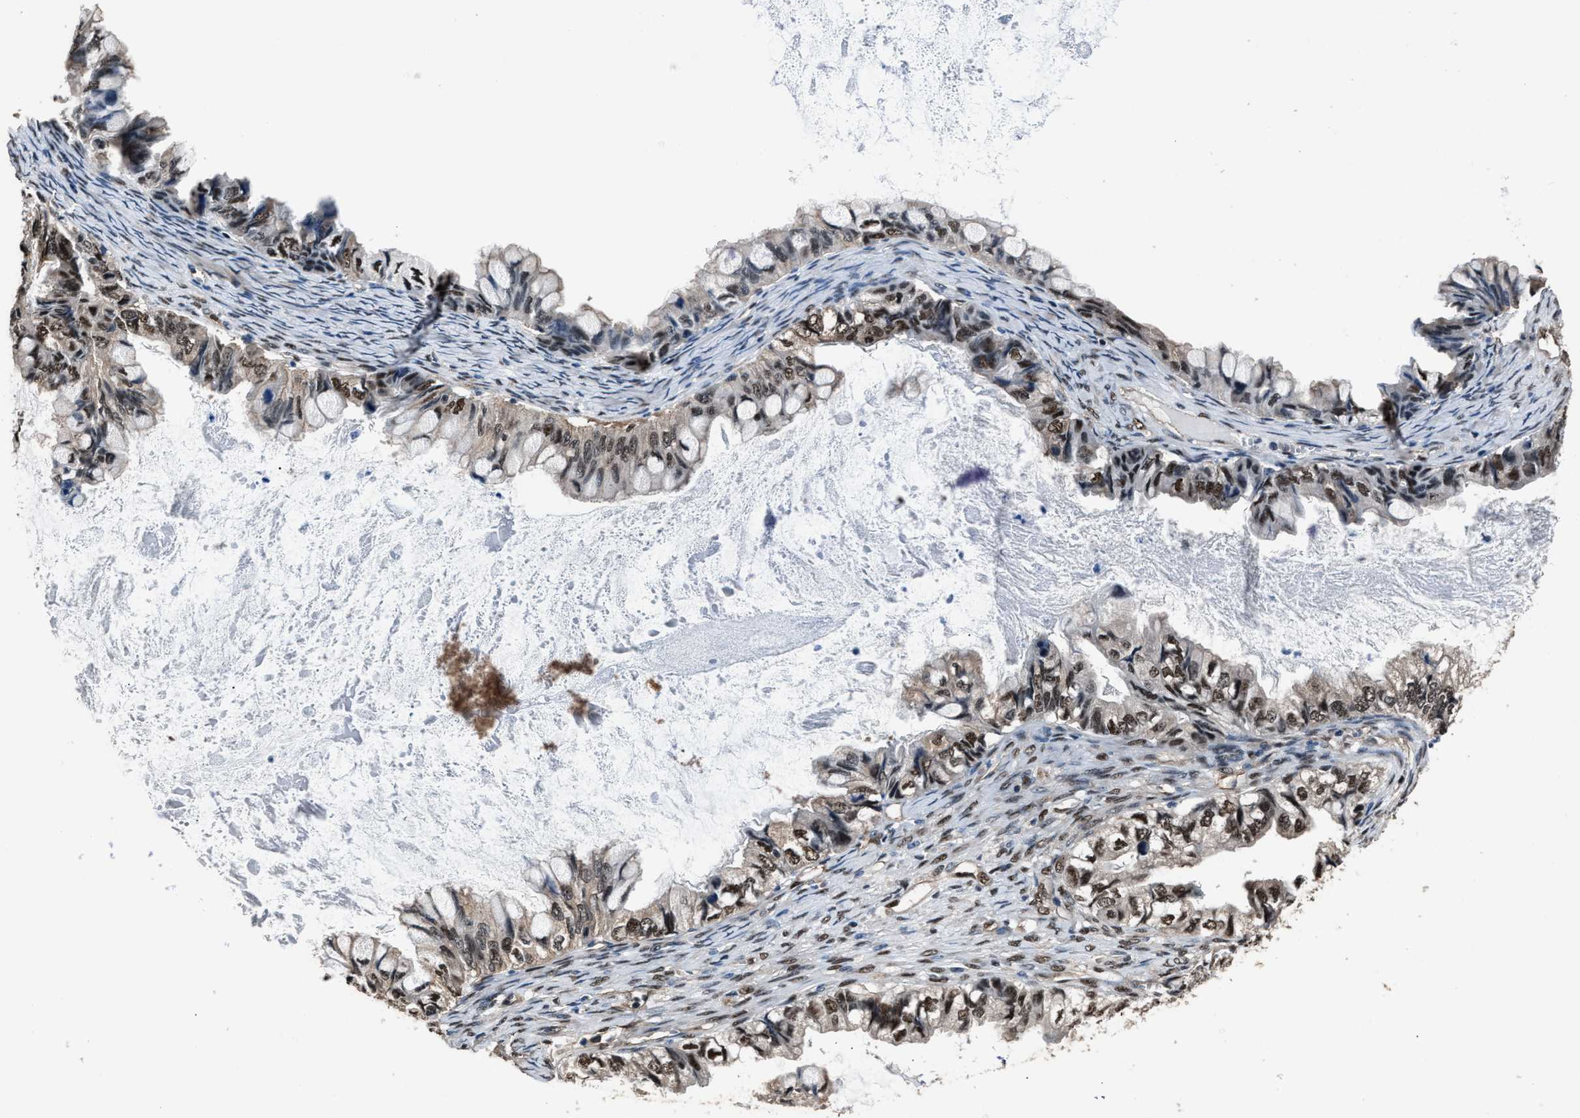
{"staining": {"intensity": "moderate", "quantity": ">75%", "location": "nuclear"}, "tissue": "ovarian cancer", "cell_type": "Tumor cells", "image_type": "cancer", "snomed": [{"axis": "morphology", "description": "Cystadenocarcinoma, mucinous, NOS"}, {"axis": "topography", "description": "Ovary"}], "caption": "The micrograph reveals a brown stain indicating the presence of a protein in the nuclear of tumor cells in ovarian cancer.", "gene": "DFFA", "patient": {"sex": "female", "age": 80}}